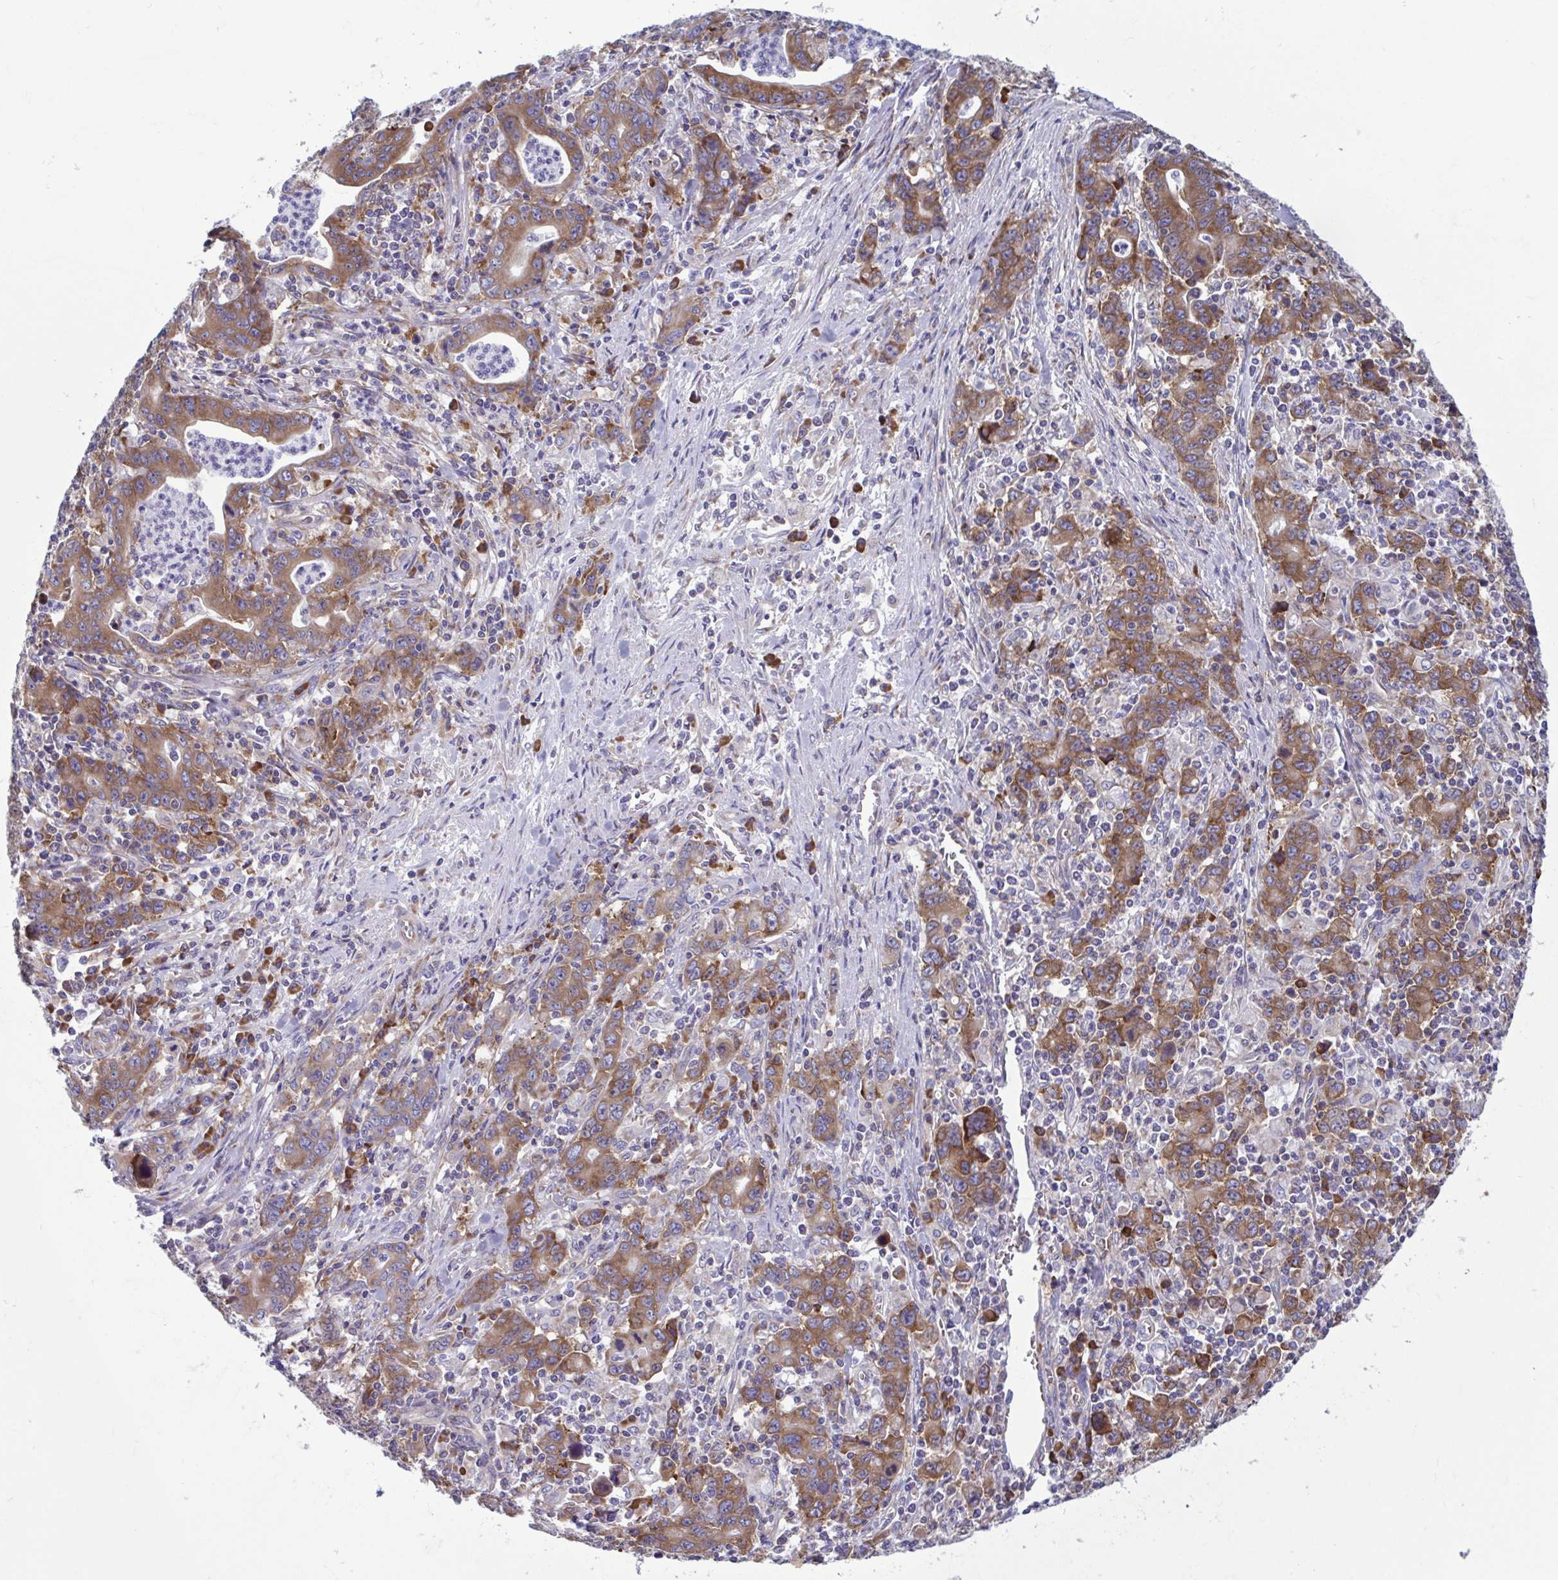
{"staining": {"intensity": "moderate", "quantity": ">75%", "location": "cytoplasmic/membranous"}, "tissue": "stomach cancer", "cell_type": "Tumor cells", "image_type": "cancer", "snomed": [{"axis": "morphology", "description": "Adenocarcinoma, NOS"}, {"axis": "topography", "description": "Stomach, upper"}], "caption": "DAB (3,3'-diaminobenzidine) immunohistochemical staining of human stomach cancer demonstrates moderate cytoplasmic/membranous protein staining in approximately >75% of tumor cells.", "gene": "RPS16", "patient": {"sex": "male", "age": 69}}